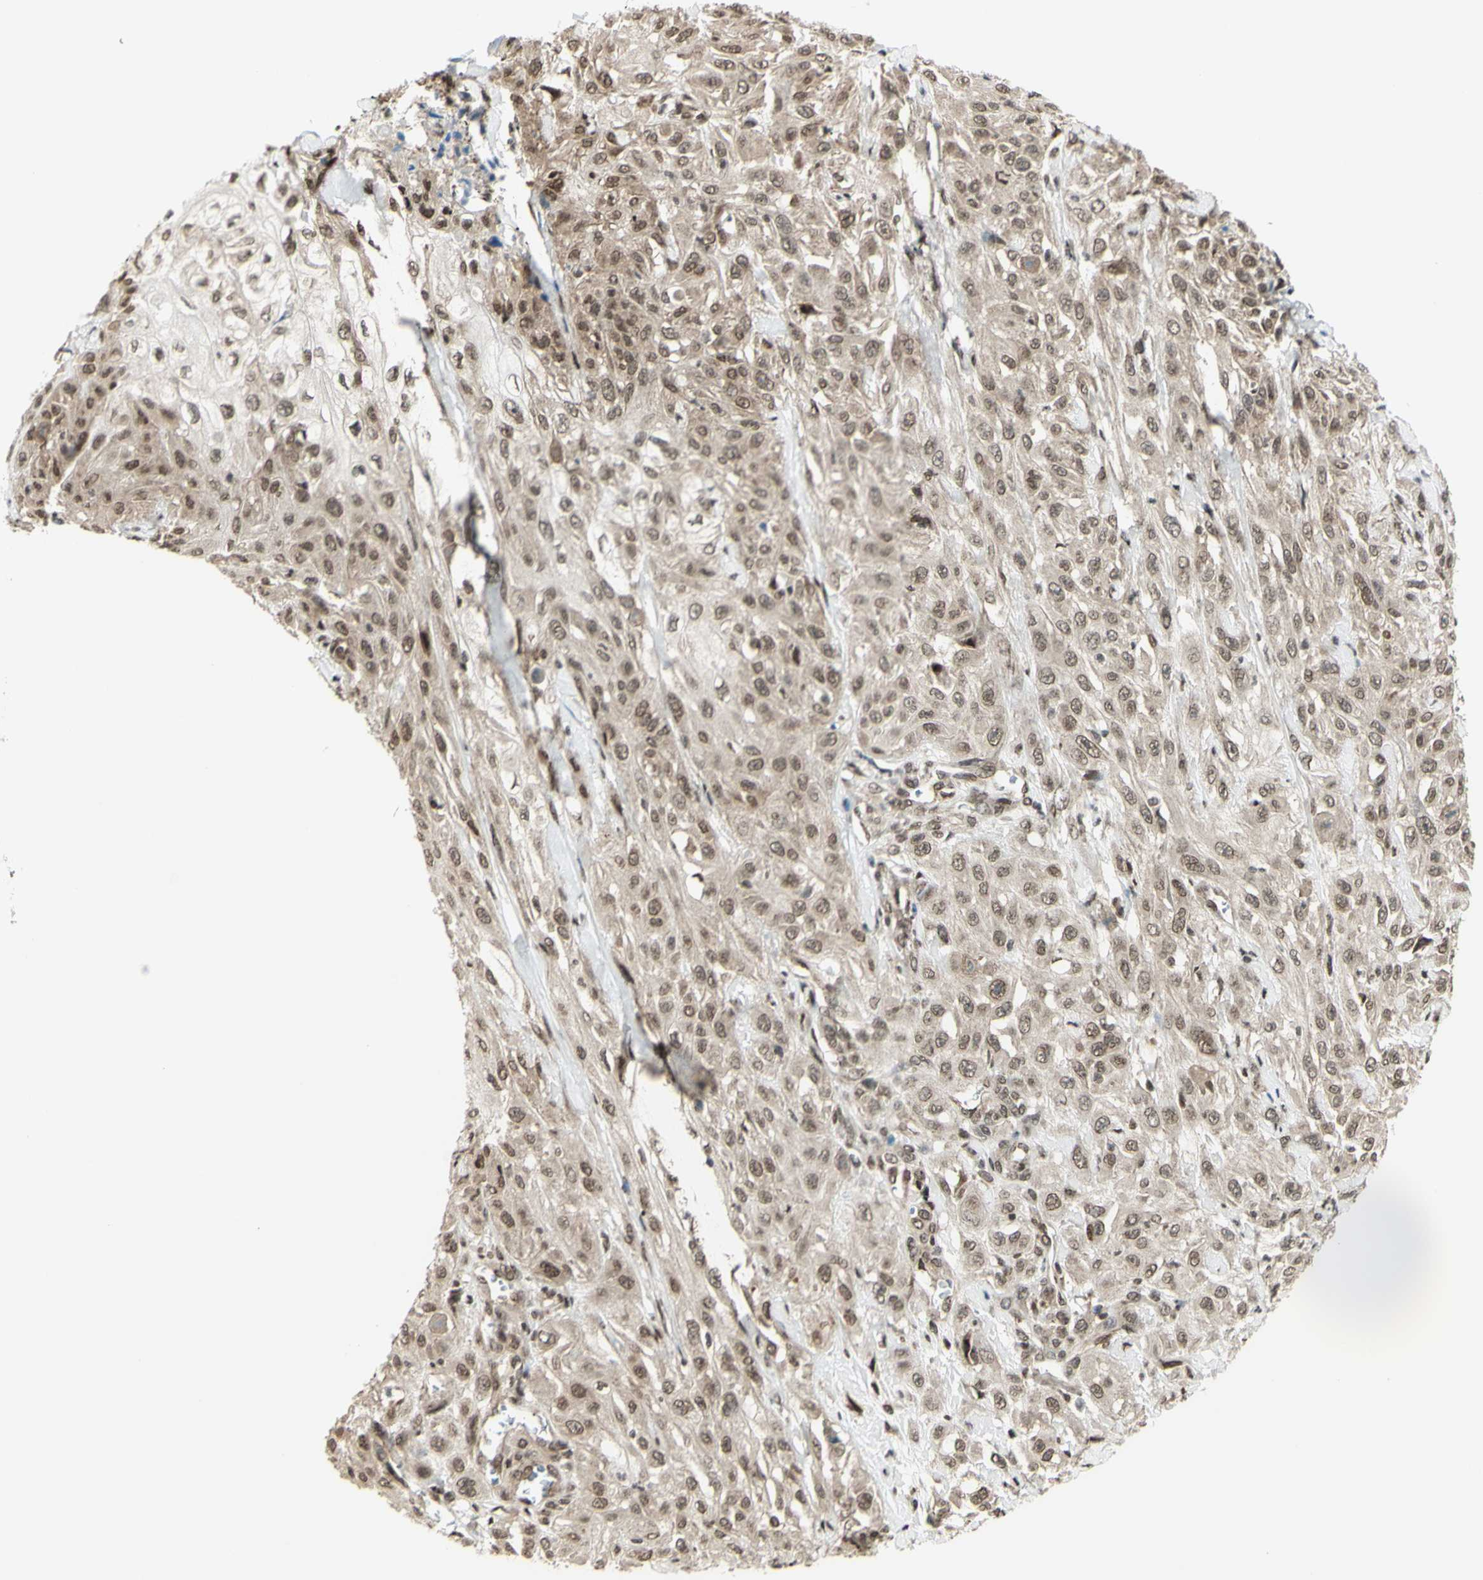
{"staining": {"intensity": "moderate", "quantity": ">75%", "location": "nuclear"}, "tissue": "skin cancer", "cell_type": "Tumor cells", "image_type": "cancer", "snomed": [{"axis": "morphology", "description": "Squamous cell carcinoma, NOS"}, {"axis": "morphology", "description": "Squamous cell carcinoma, metastatic, NOS"}, {"axis": "topography", "description": "Skin"}, {"axis": "topography", "description": "Lymph node"}], "caption": "Skin cancer (metastatic squamous cell carcinoma) stained for a protein (brown) exhibits moderate nuclear positive expression in about >75% of tumor cells.", "gene": "ZMYM6", "patient": {"sex": "male", "age": 75}}